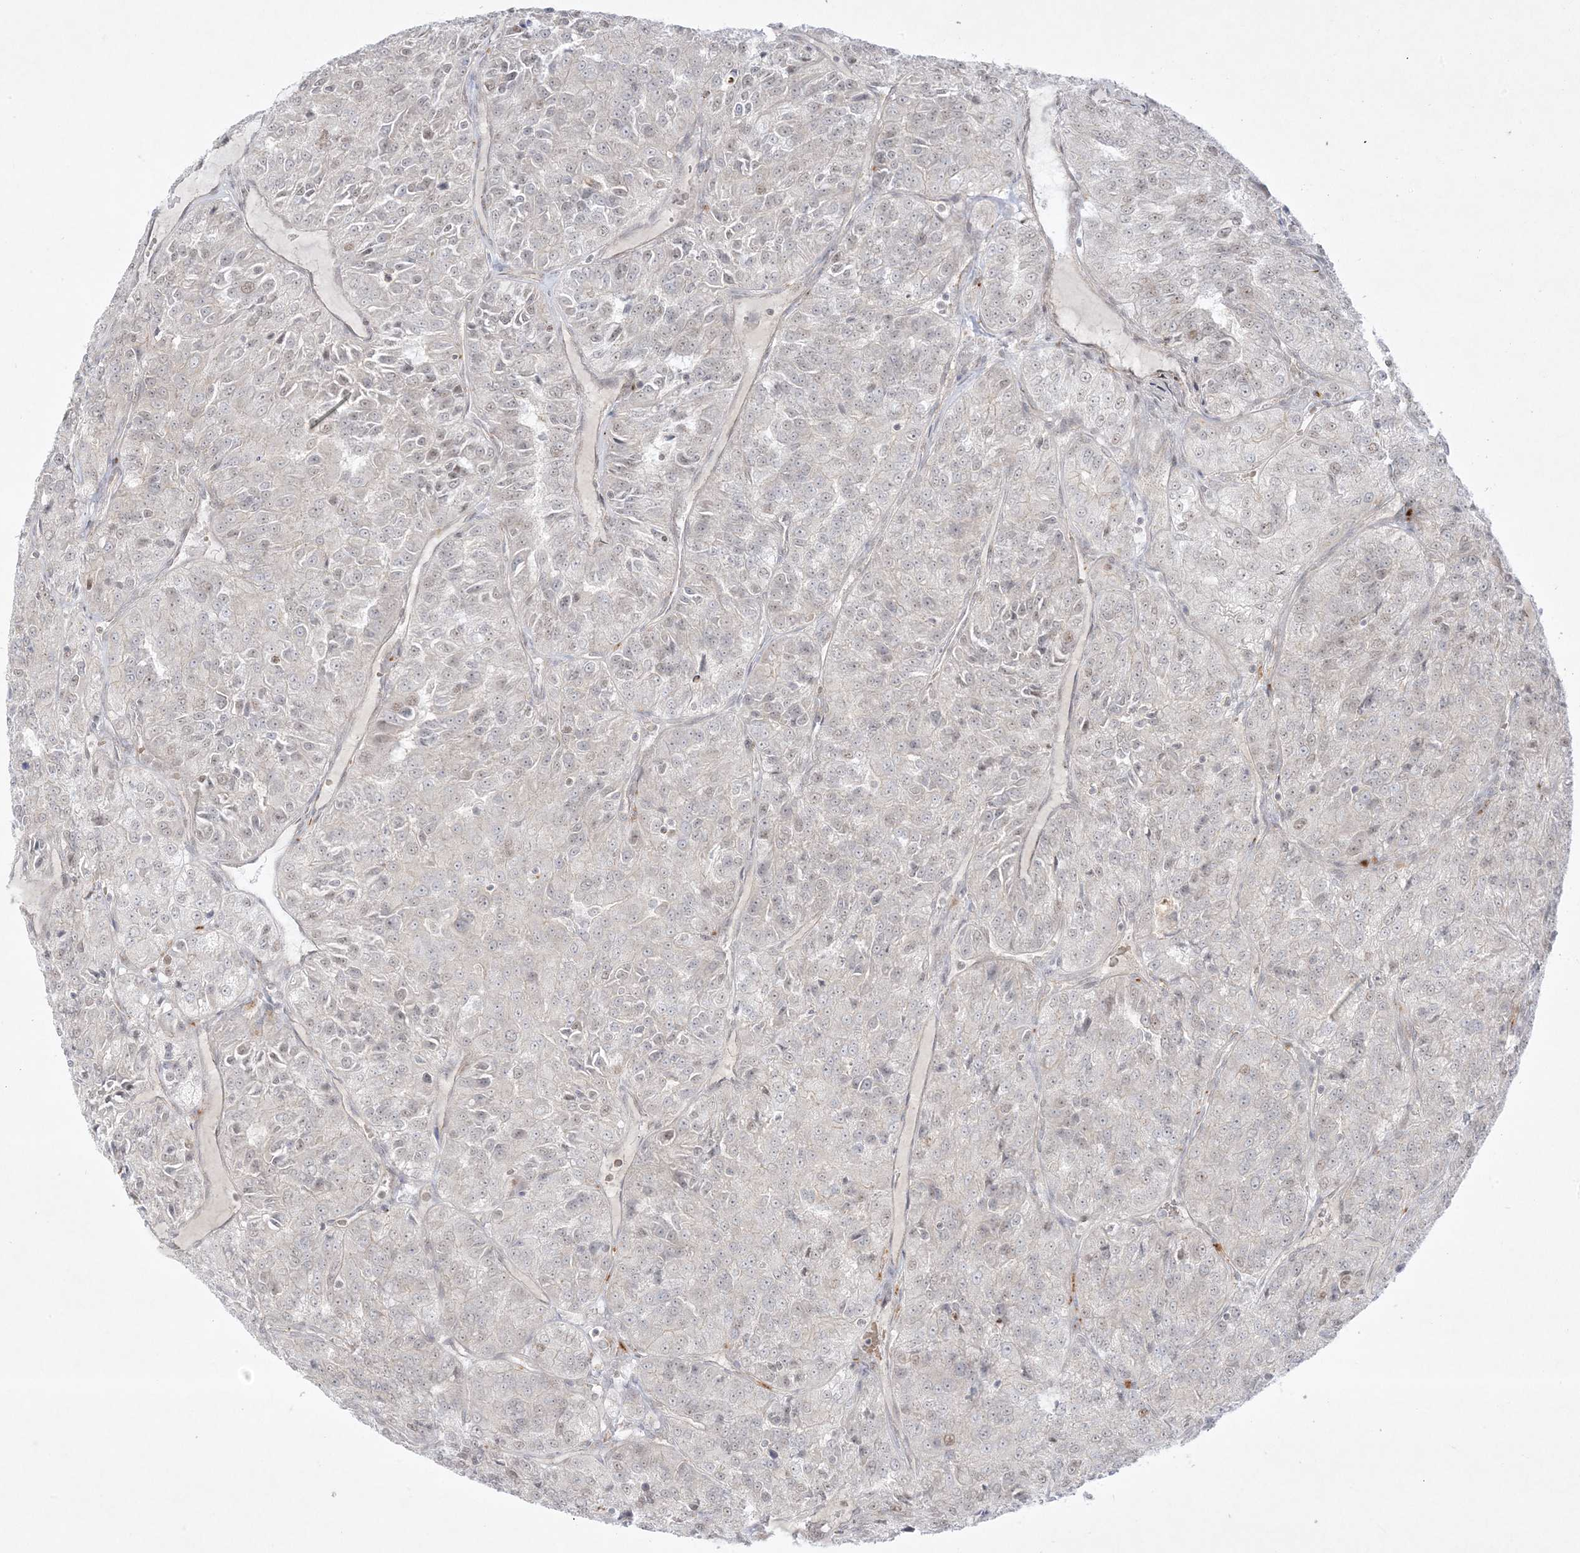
{"staining": {"intensity": "weak", "quantity": "<25%", "location": "nuclear"}, "tissue": "renal cancer", "cell_type": "Tumor cells", "image_type": "cancer", "snomed": [{"axis": "morphology", "description": "Adenocarcinoma, NOS"}, {"axis": "topography", "description": "Kidney"}], "caption": "Immunohistochemical staining of human renal cancer (adenocarcinoma) exhibits no significant expression in tumor cells.", "gene": "PTK6", "patient": {"sex": "female", "age": 63}}